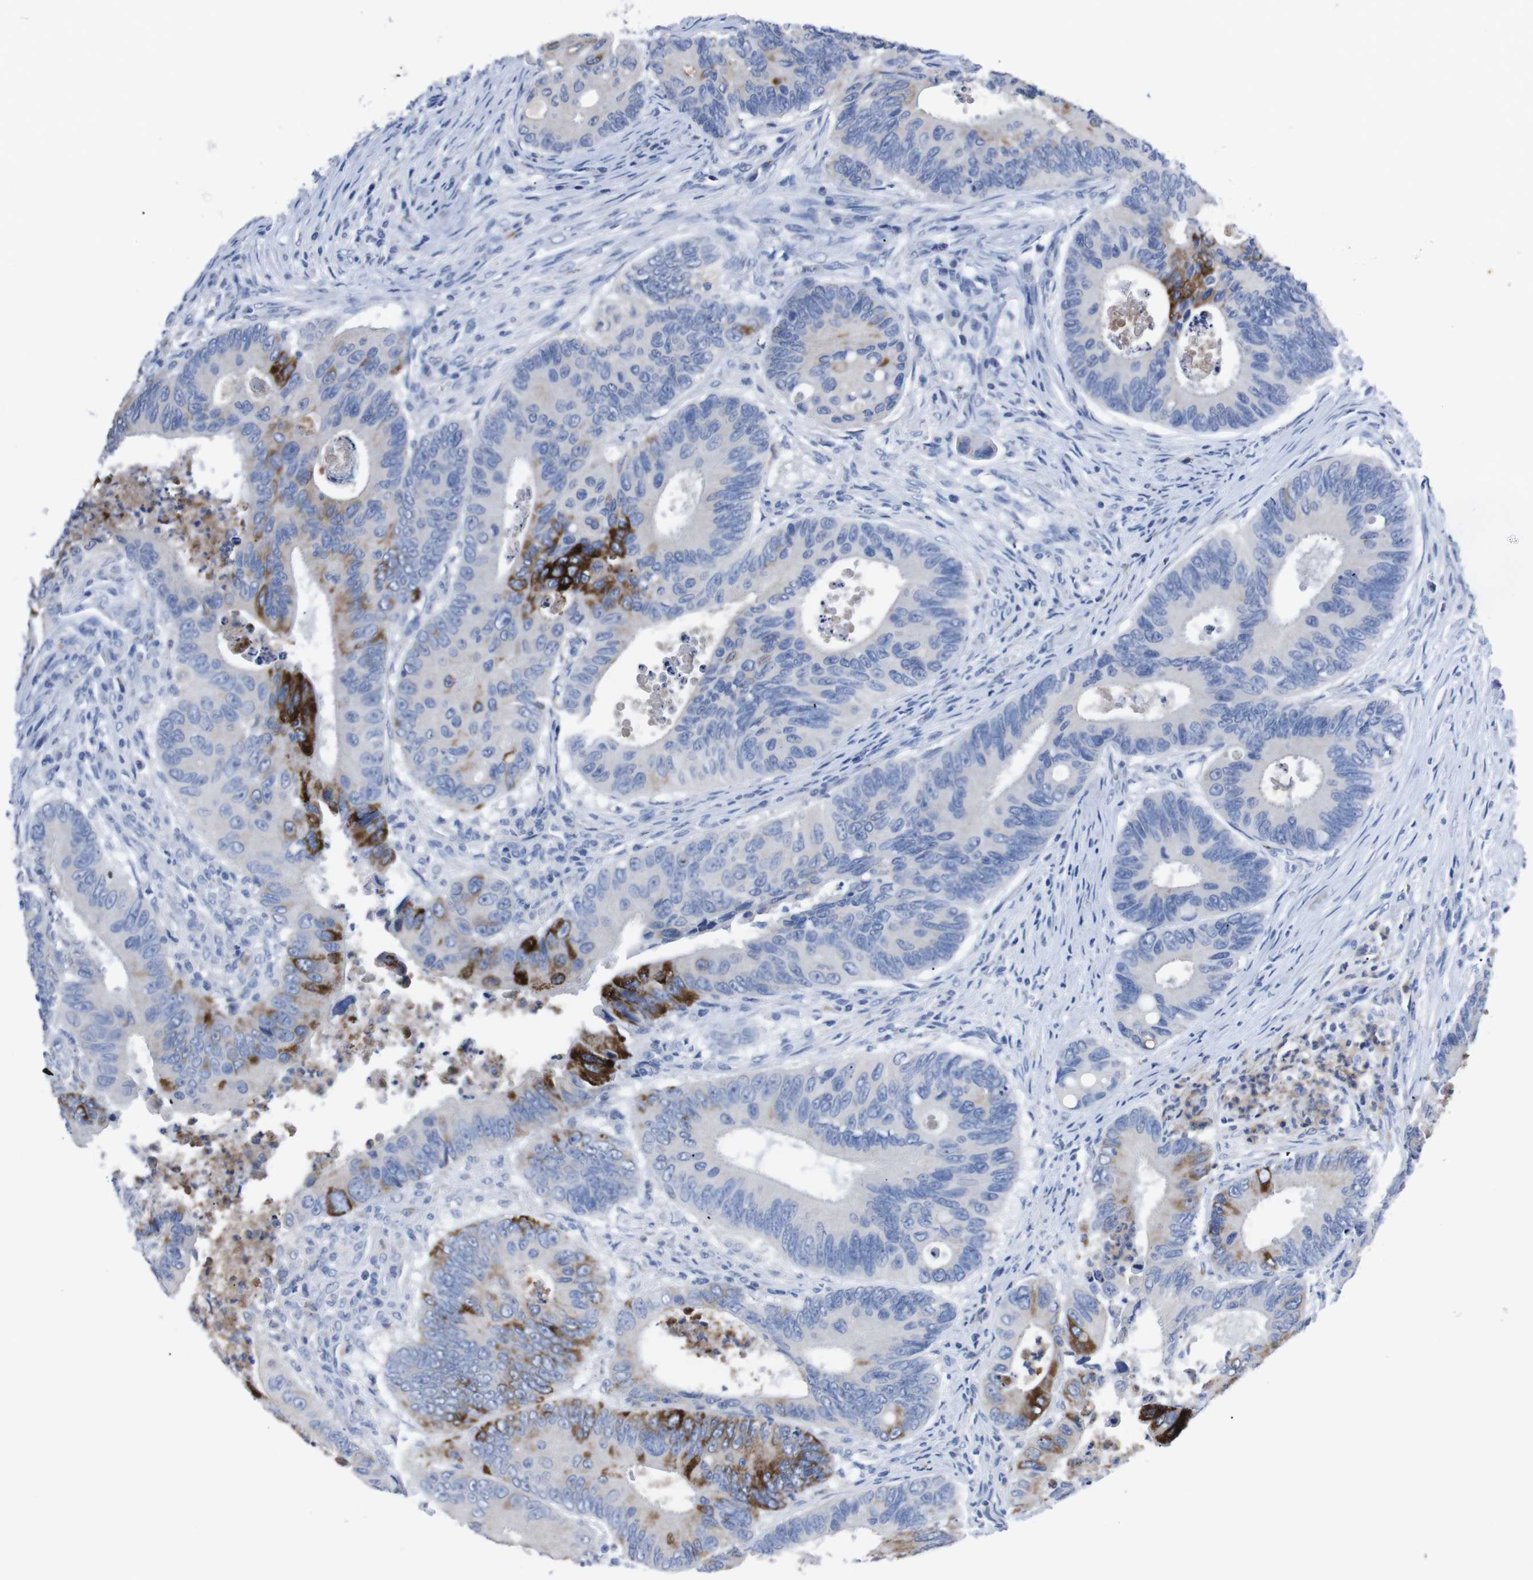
{"staining": {"intensity": "strong", "quantity": "<25%", "location": "cytoplasmic/membranous"}, "tissue": "colorectal cancer", "cell_type": "Tumor cells", "image_type": "cancer", "snomed": [{"axis": "morphology", "description": "Inflammation, NOS"}, {"axis": "morphology", "description": "Adenocarcinoma, NOS"}, {"axis": "topography", "description": "Colon"}], "caption": "Tumor cells show medium levels of strong cytoplasmic/membranous positivity in approximately <25% of cells in colorectal cancer.", "gene": "GJB2", "patient": {"sex": "male", "age": 72}}